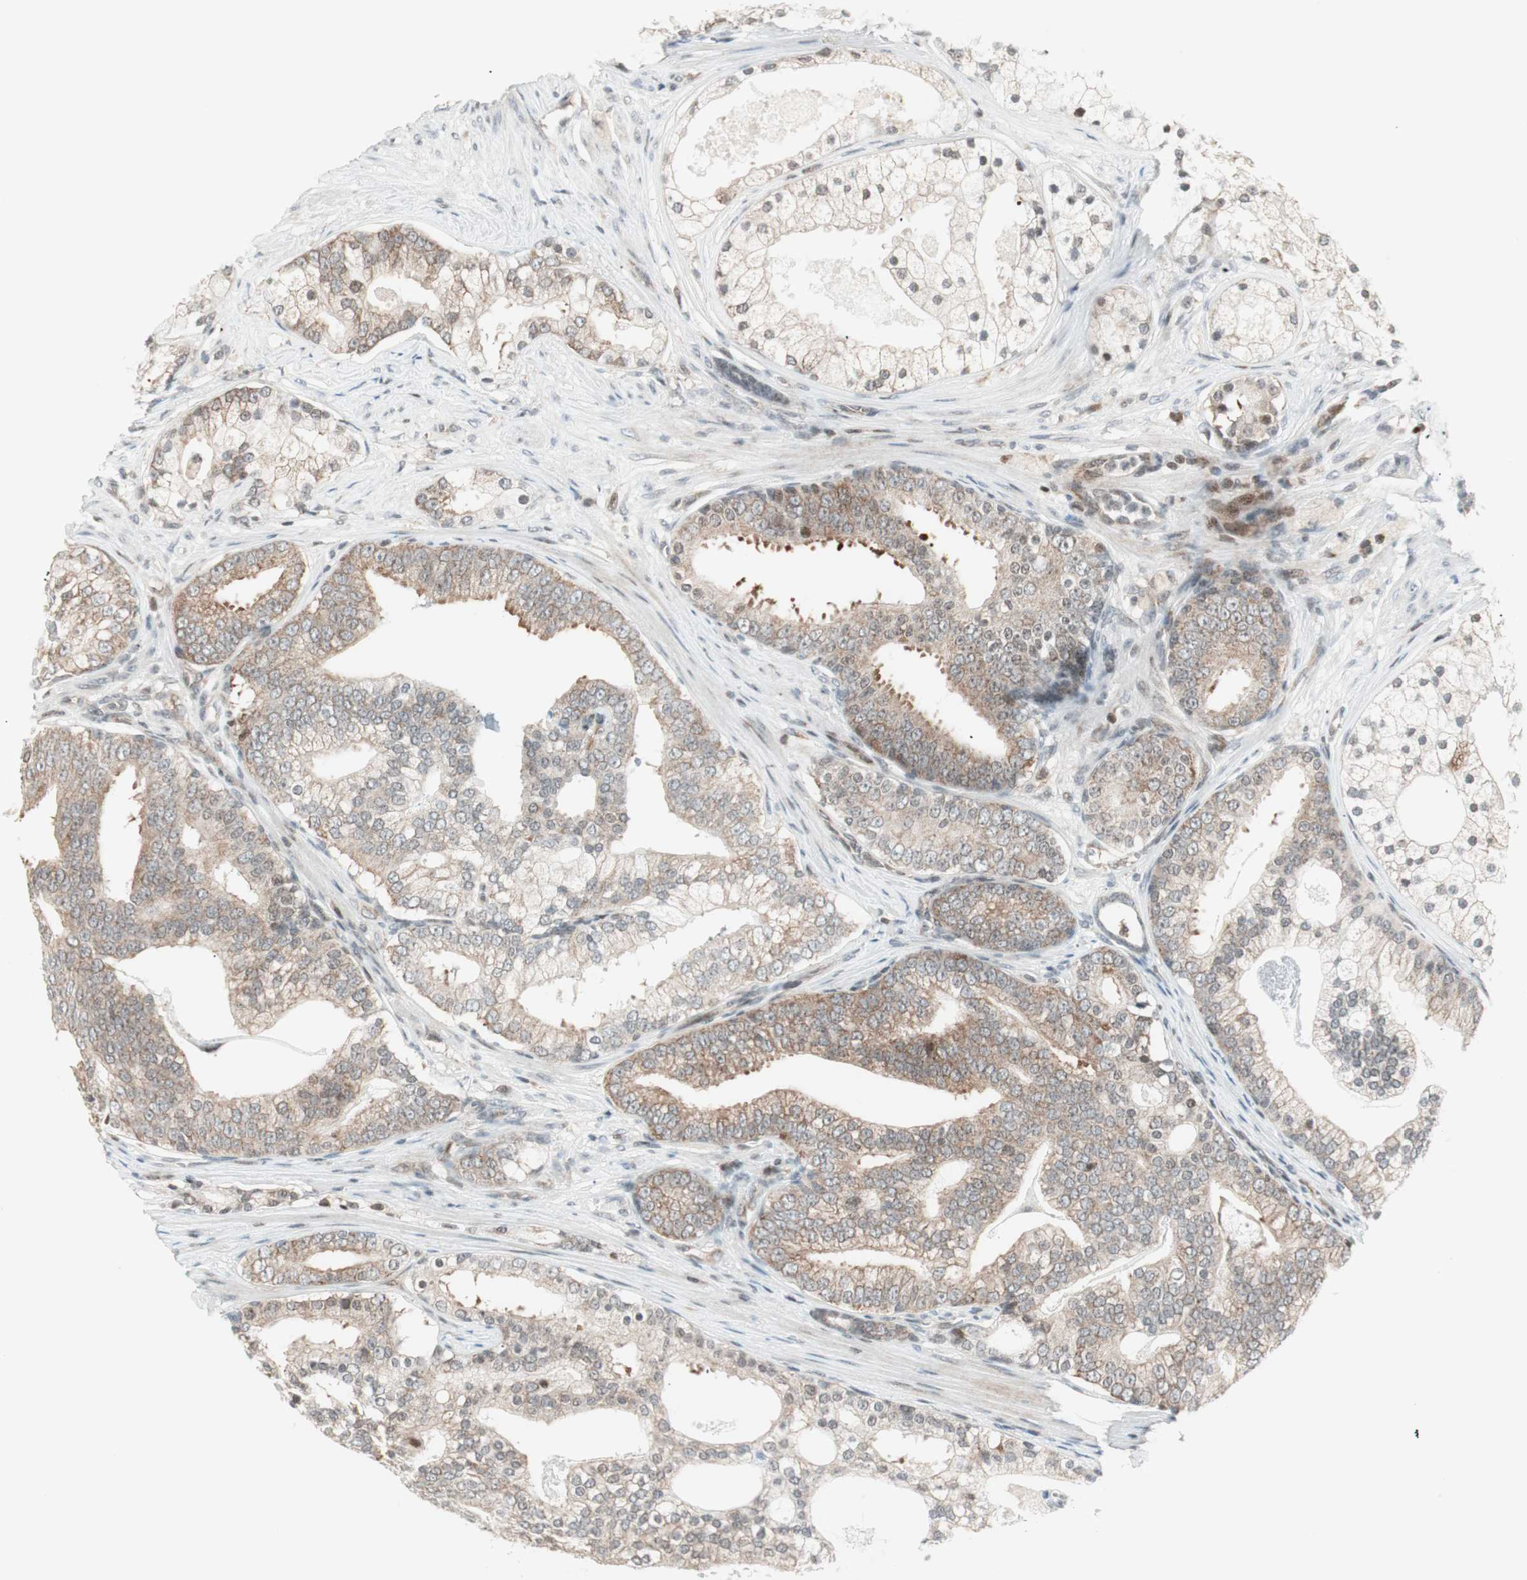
{"staining": {"intensity": "weak", "quantity": "25%-75%", "location": "cytoplasmic/membranous"}, "tissue": "prostate cancer", "cell_type": "Tumor cells", "image_type": "cancer", "snomed": [{"axis": "morphology", "description": "Adenocarcinoma, Low grade"}, {"axis": "topography", "description": "Prostate"}], "caption": "Immunohistochemical staining of prostate cancer (low-grade adenocarcinoma) displays weak cytoplasmic/membranous protein positivity in about 25%-75% of tumor cells. The protein is stained brown, and the nuclei are stained in blue (DAB (3,3'-diaminobenzidine) IHC with brightfield microscopy, high magnification).", "gene": "TPT1", "patient": {"sex": "male", "age": 58}}